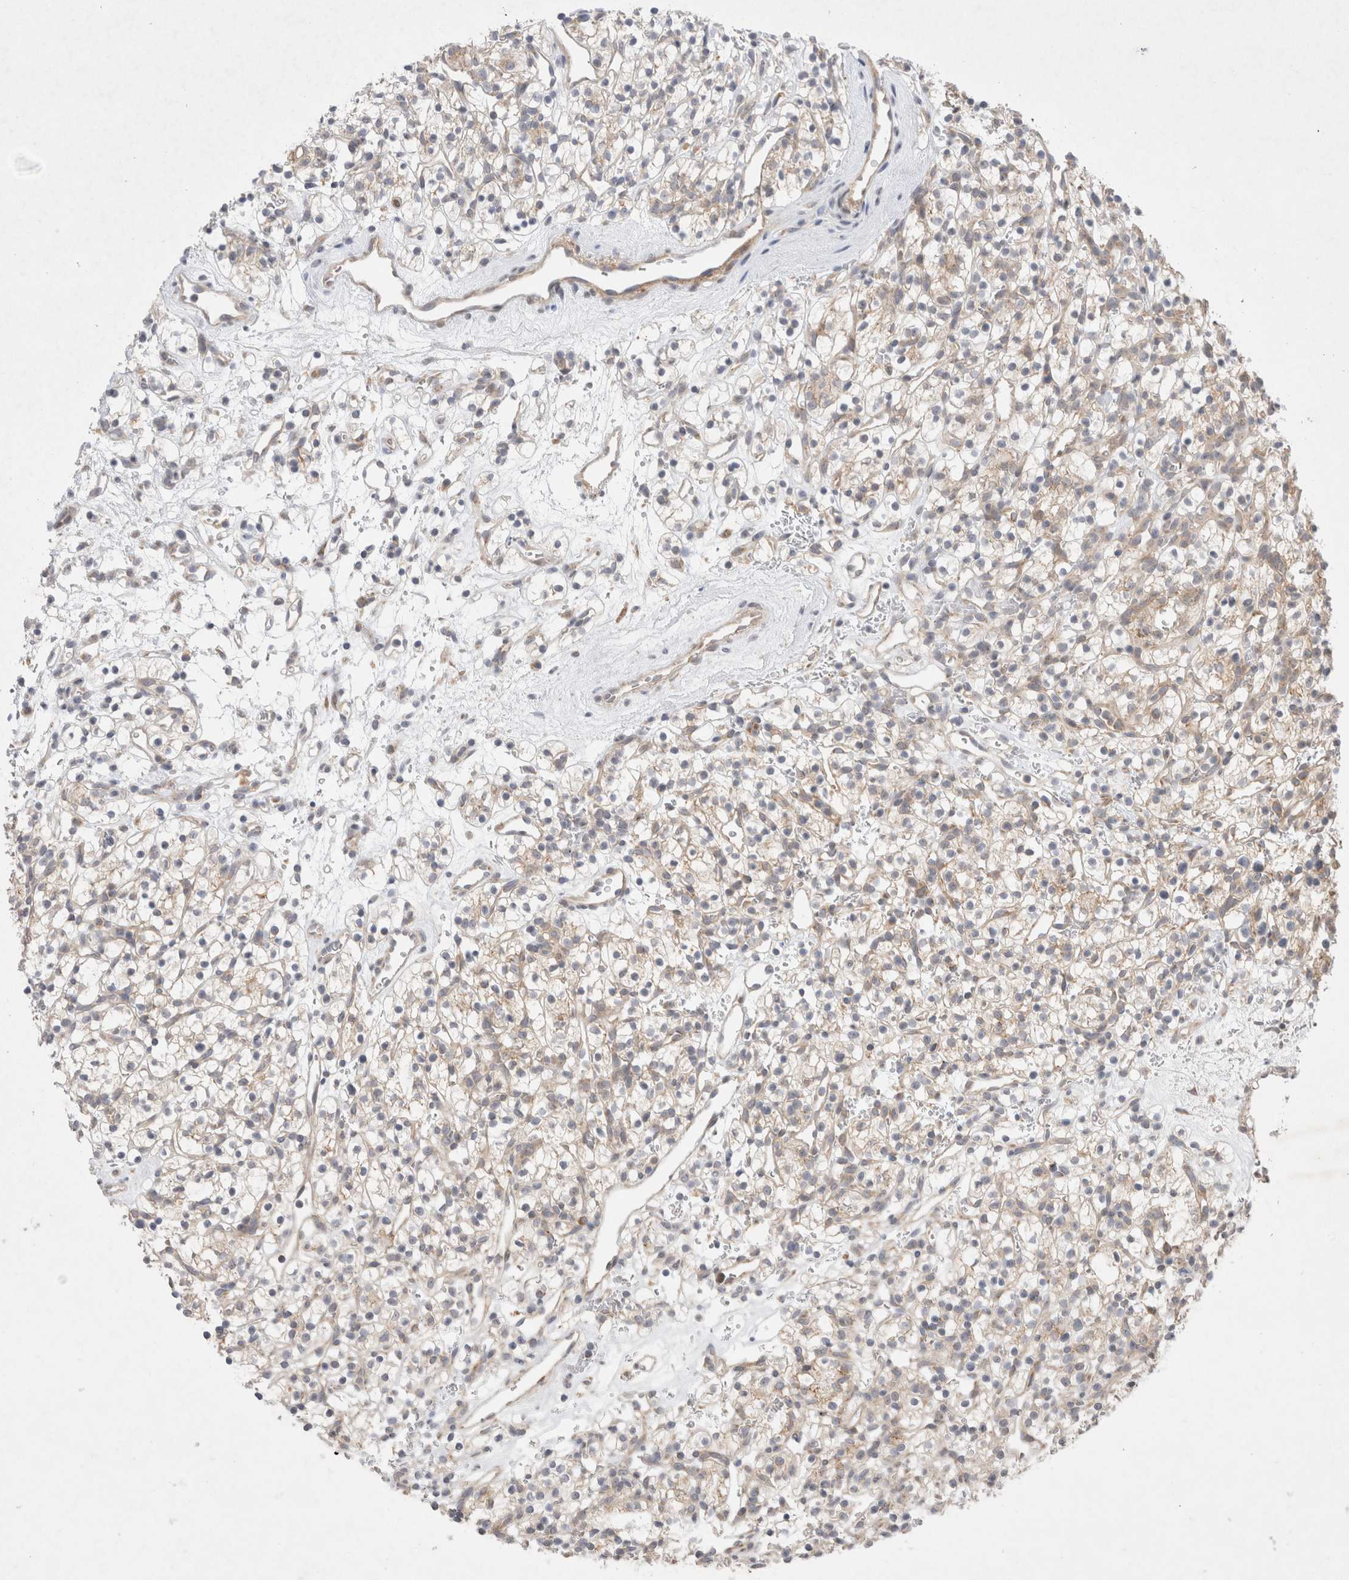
{"staining": {"intensity": "weak", "quantity": "<25%", "location": "cytoplasmic/membranous"}, "tissue": "renal cancer", "cell_type": "Tumor cells", "image_type": "cancer", "snomed": [{"axis": "morphology", "description": "Adenocarcinoma, NOS"}, {"axis": "topography", "description": "Kidney"}], "caption": "A photomicrograph of renal cancer (adenocarcinoma) stained for a protein demonstrates no brown staining in tumor cells.", "gene": "NPC1", "patient": {"sex": "female", "age": 57}}